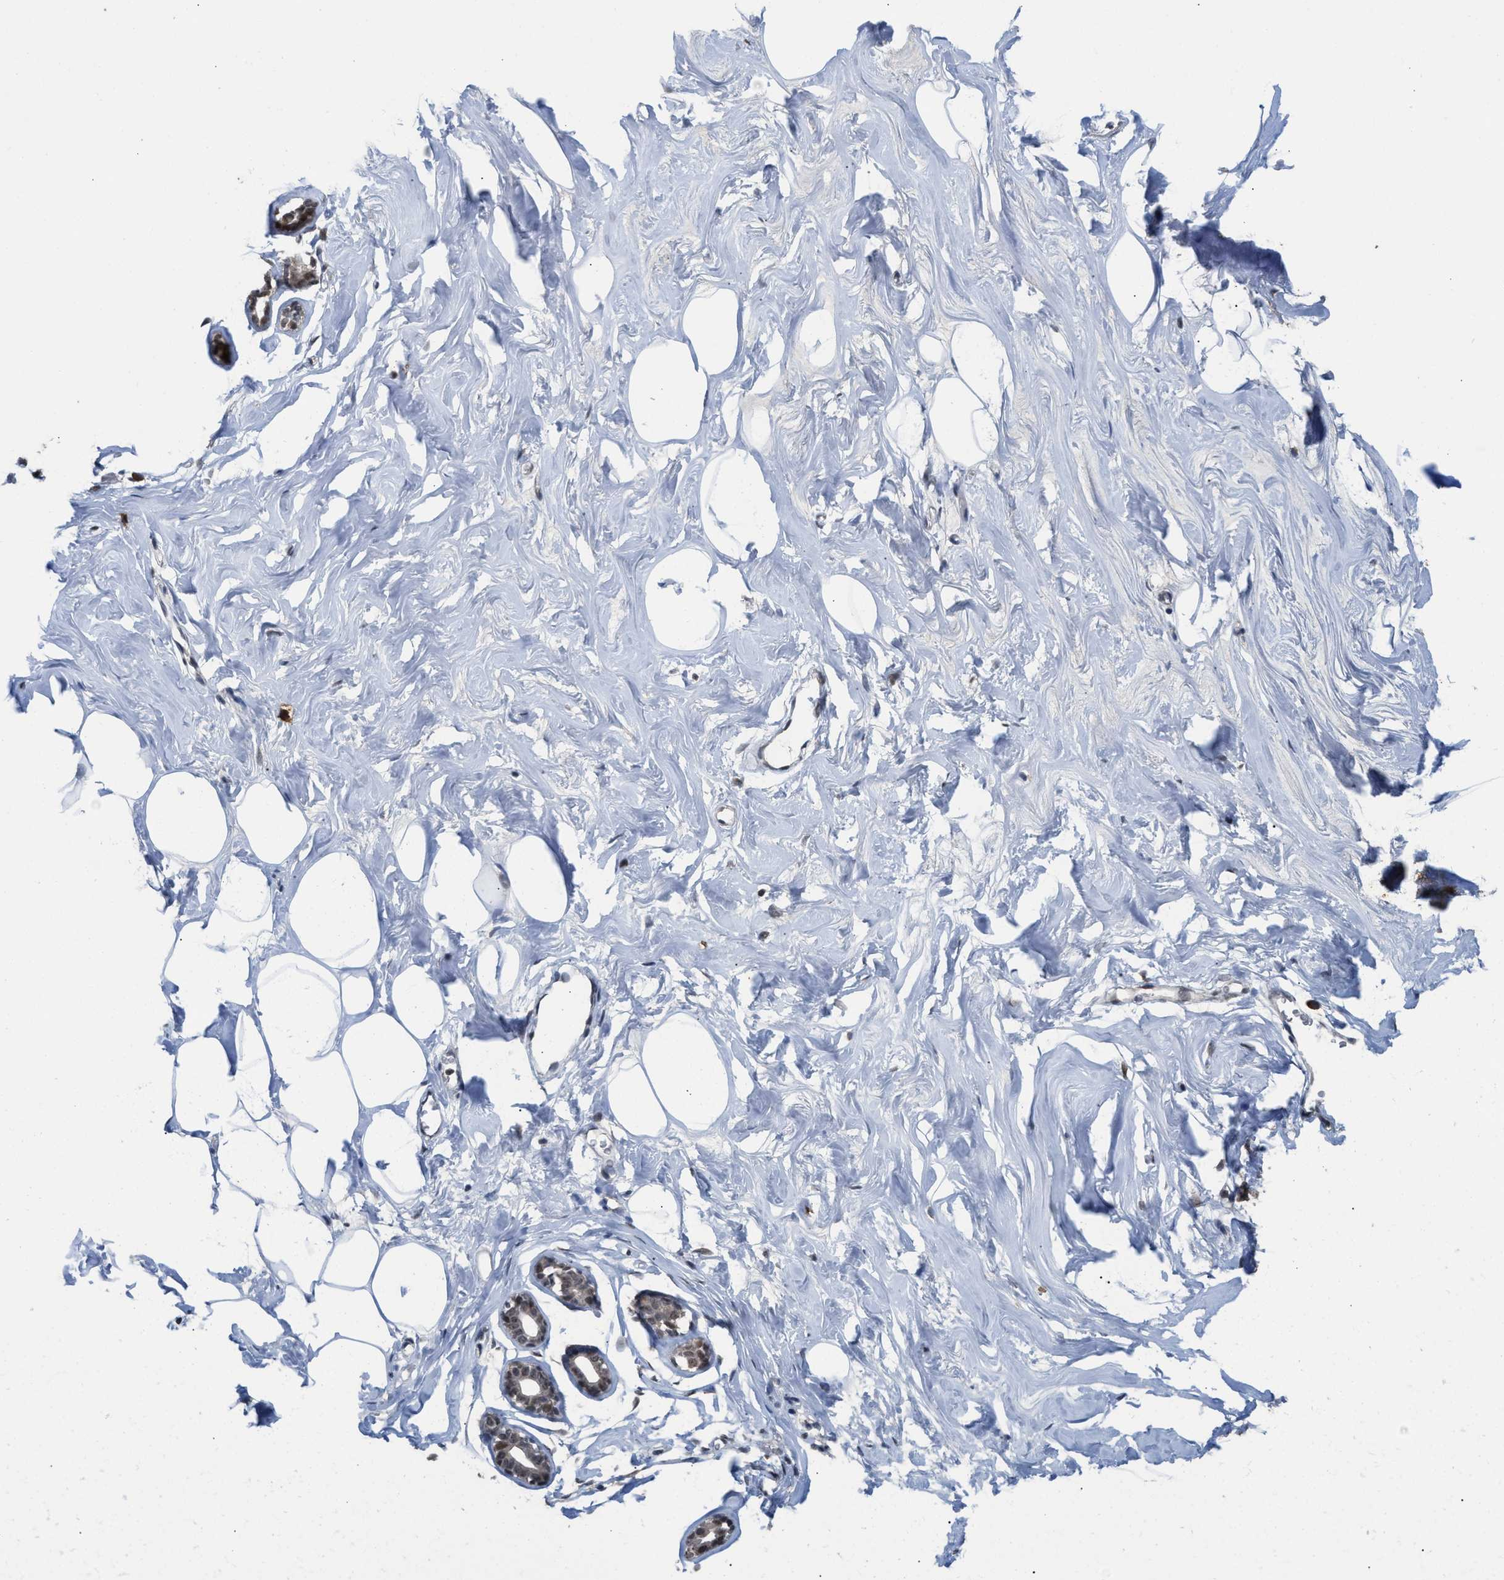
{"staining": {"intensity": "moderate", "quantity": ">75%", "location": "cytoplasmic/membranous,nuclear"}, "tissue": "adipose tissue", "cell_type": "Adipocytes", "image_type": "normal", "snomed": [{"axis": "morphology", "description": "Normal tissue, NOS"}, {"axis": "morphology", "description": "Fibrosis, NOS"}, {"axis": "topography", "description": "Breast"}, {"axis": "topography", "description": "Adipose tissue"}], "caption": "High-magnification brightfield microscopy of normal adipose tissue stained with DAB (brown) and counterstained with hematoxylin (blue). adipocytes exhibit moderate cytoplasmic/membranous,nuclear expression is present in approximately>75% of cells. (DAB IHC, brown staining for protein, blue staining for nuclei).", "gene": "C9orf78", "patient": {"sex": "female", "age": 39}}